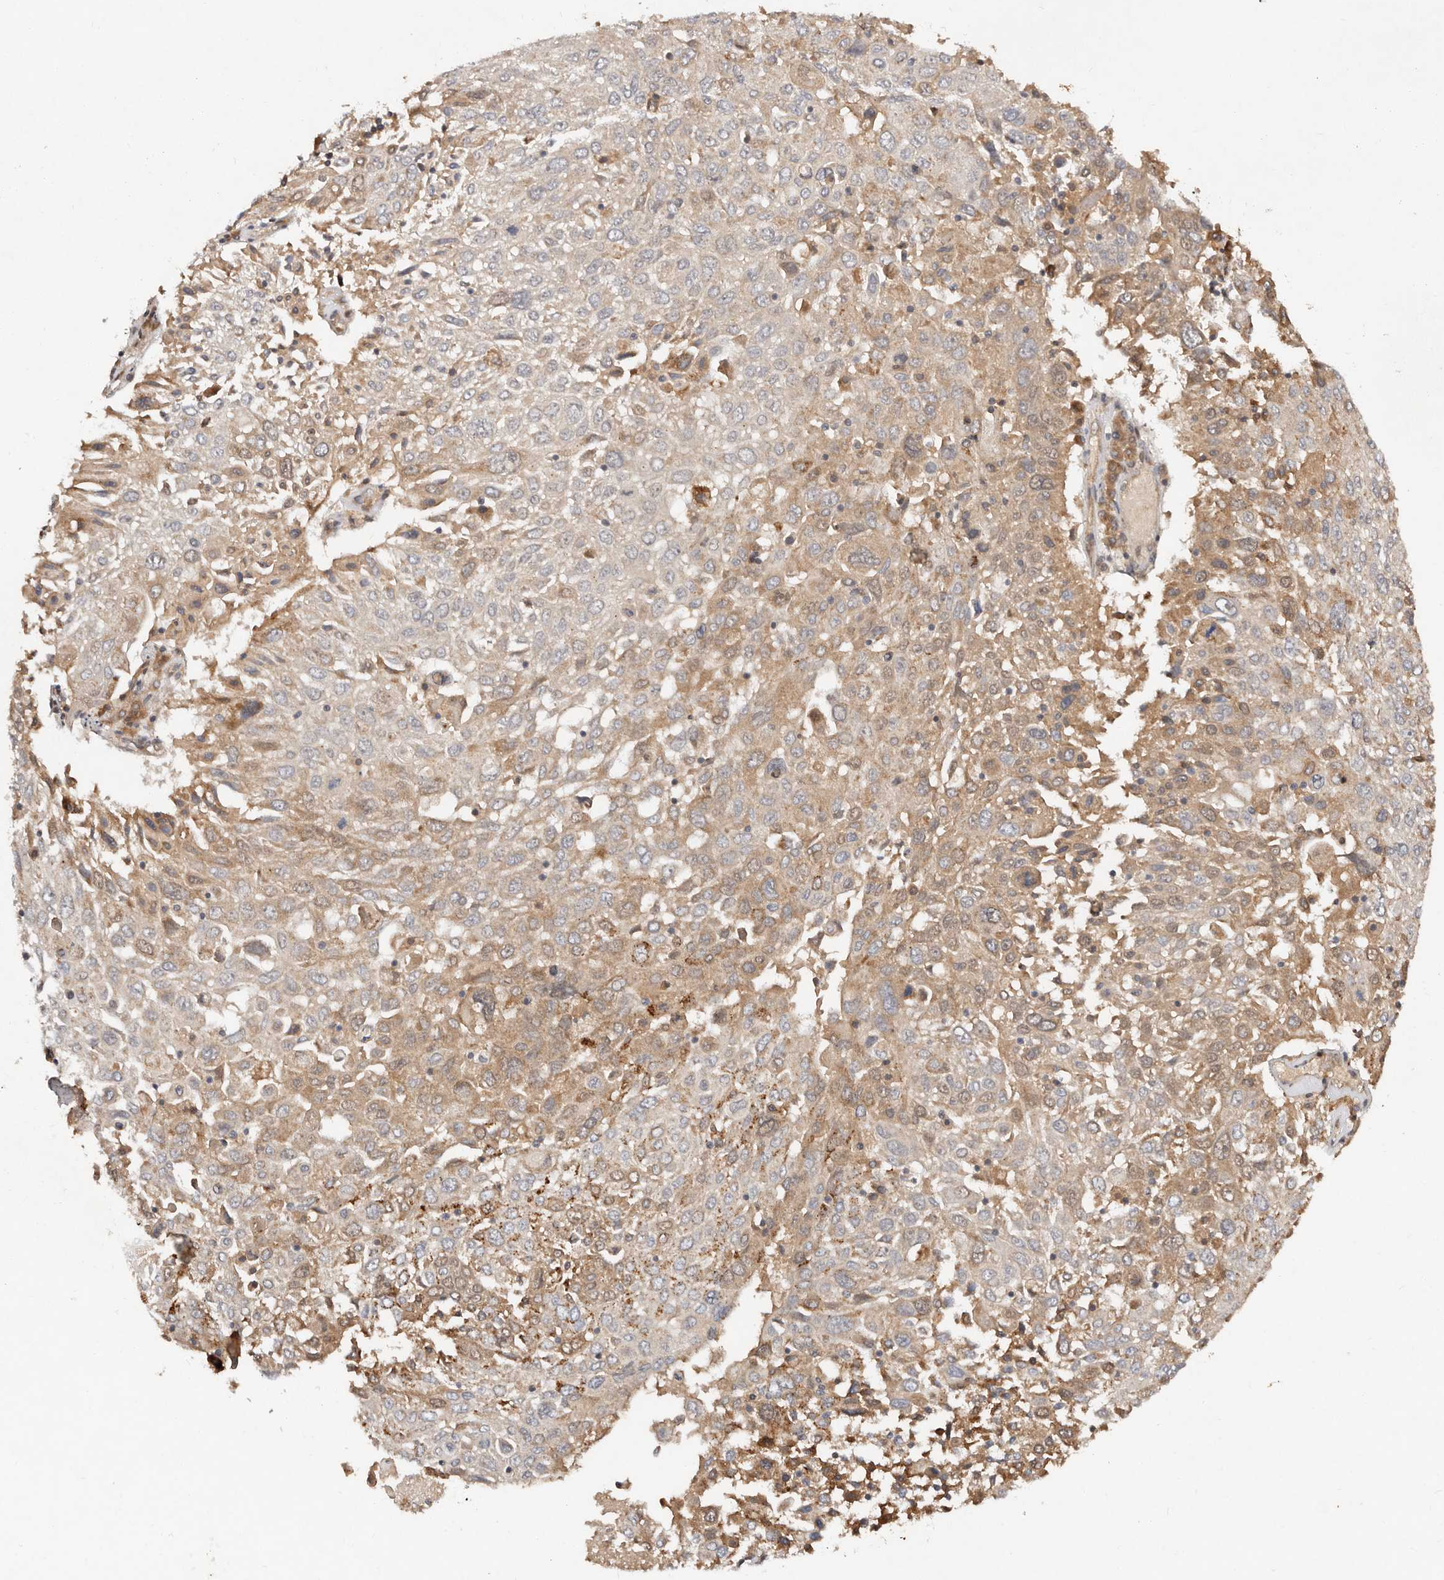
{"staining": {"intensity": "moderate", "quantity": "<25%", "location": "cytoplasmic/membranous"}, "tissue": "lung cancer", "cell_type": "Tumor cells", "image_type": "cancer", "snomed": [{"axis": "morphology", "description": "Squamous cell carcinoma, NOS"}, {"axis": "topography", "description": "Lung"}], "caption": "This photomicrograph demonstrates immunohistochemistry (IHC) staining of human lung cancer (squamous cell carcinoma), with low moderate cytoplasmic/membranous staining in approximately <25% of tumor cells.", "gene": "DENND11", "patient": {"sex": "male", "age": 65}}